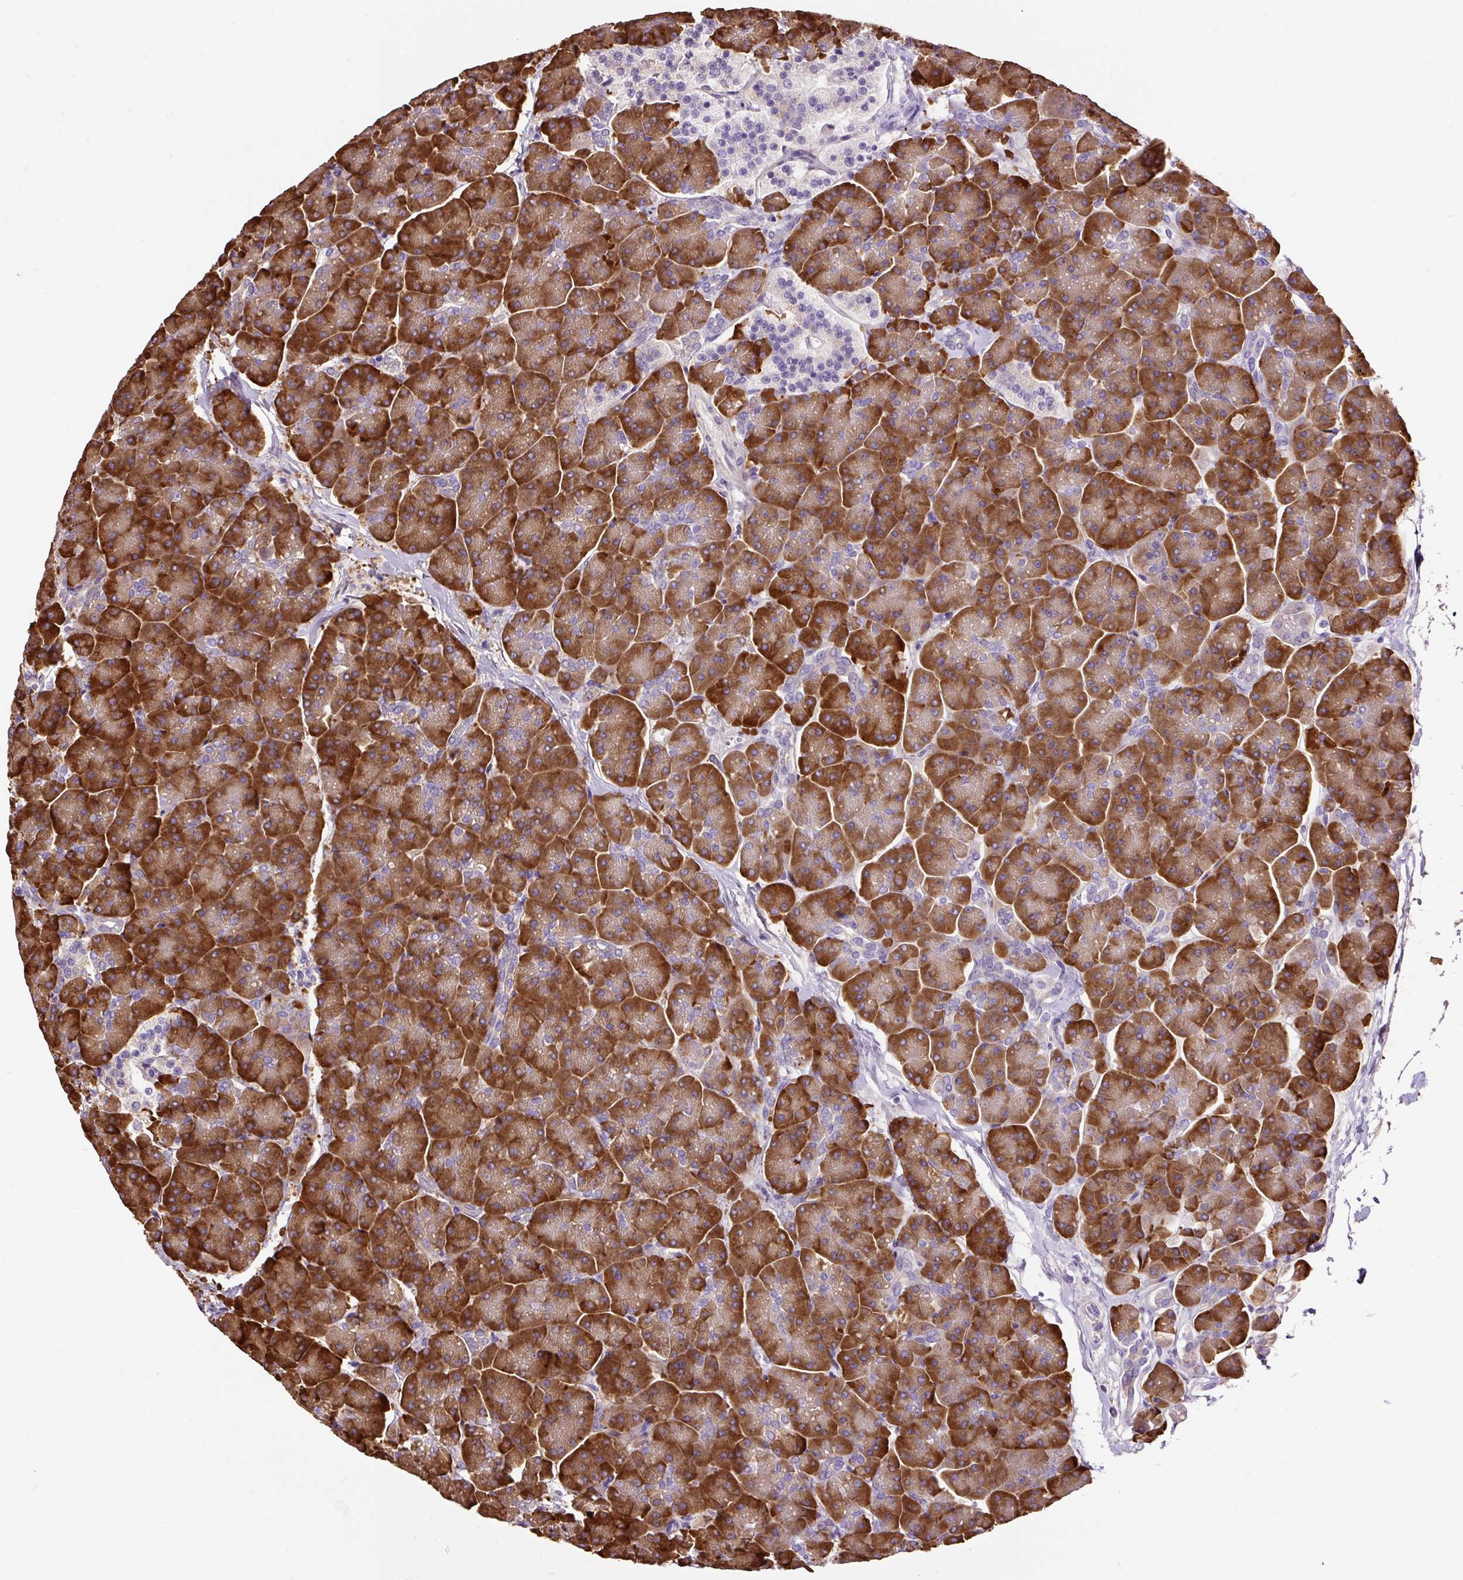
{"staining": {"intensity": "strong", "quantity": ">75%", "location": "cytoplasmic/membranous"}, "tissue": "pancreas", "cell_type": "Exocrine glandular cells", "image_type": "normal", "snomed": [{"axis": "morphology", "description": "Normal tissue, NOS"}, {"axis": "topography", "description": "Pancreas"}, {"axis": "topography", "description": "Peripheral nerve tissue"}], "caption": "High-power microscopy captured an IHC photomicrograph of normal pancreas, revealing strong cytoplasmic/membranous expression in approximately >75% of exocrine glandular cells.", "gene": "PDIA2", "patient": {"sex": "male", "age": 54}}